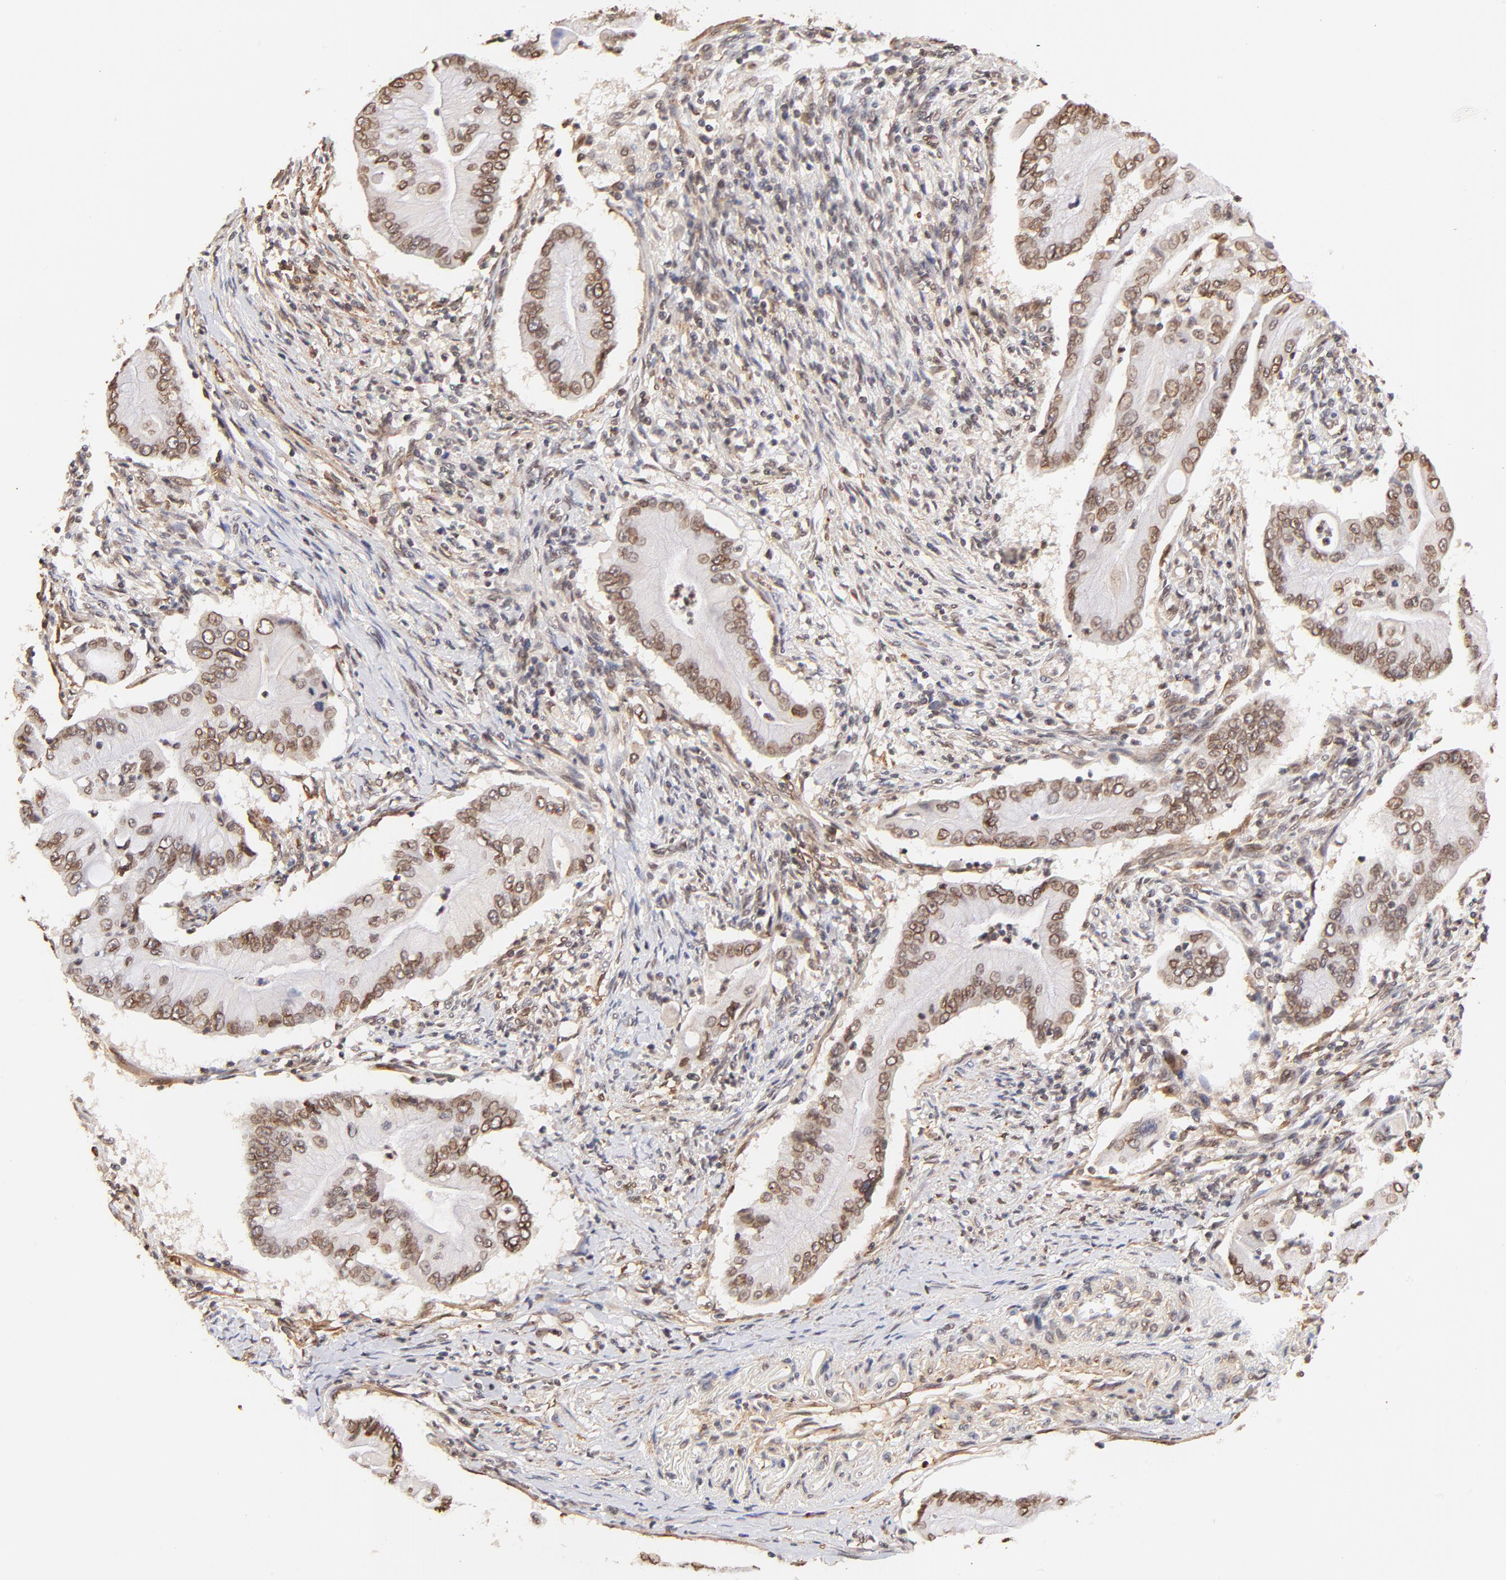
{"staining": {"intensity": "weak", "quantity": ">75%", "location": "cytoplasmic/membranous,nuclear"}, "tissue": "pancreatic cancer", "cell_type": "Tumor cells", "image_type": "cancer", "snomed": [{"axis": "morphology", "description": "Adenocarcinoma, NOS"}, {"axis": "topography", "description": "Pancreas"}], "caption": "The photomicrograph displays a brown stain indicating the presence of a protein in the cytoplasmic/membranous and nuclear of tumor cells in pancreatic cancer. The staining was performed using DAB to visualize the protein expression in brown, while the nuclei were stained in blue with hematoxylin (Magnification: 20x).", "gene": "ZFP92", "patient": {"sex": "male", "age": 62}}